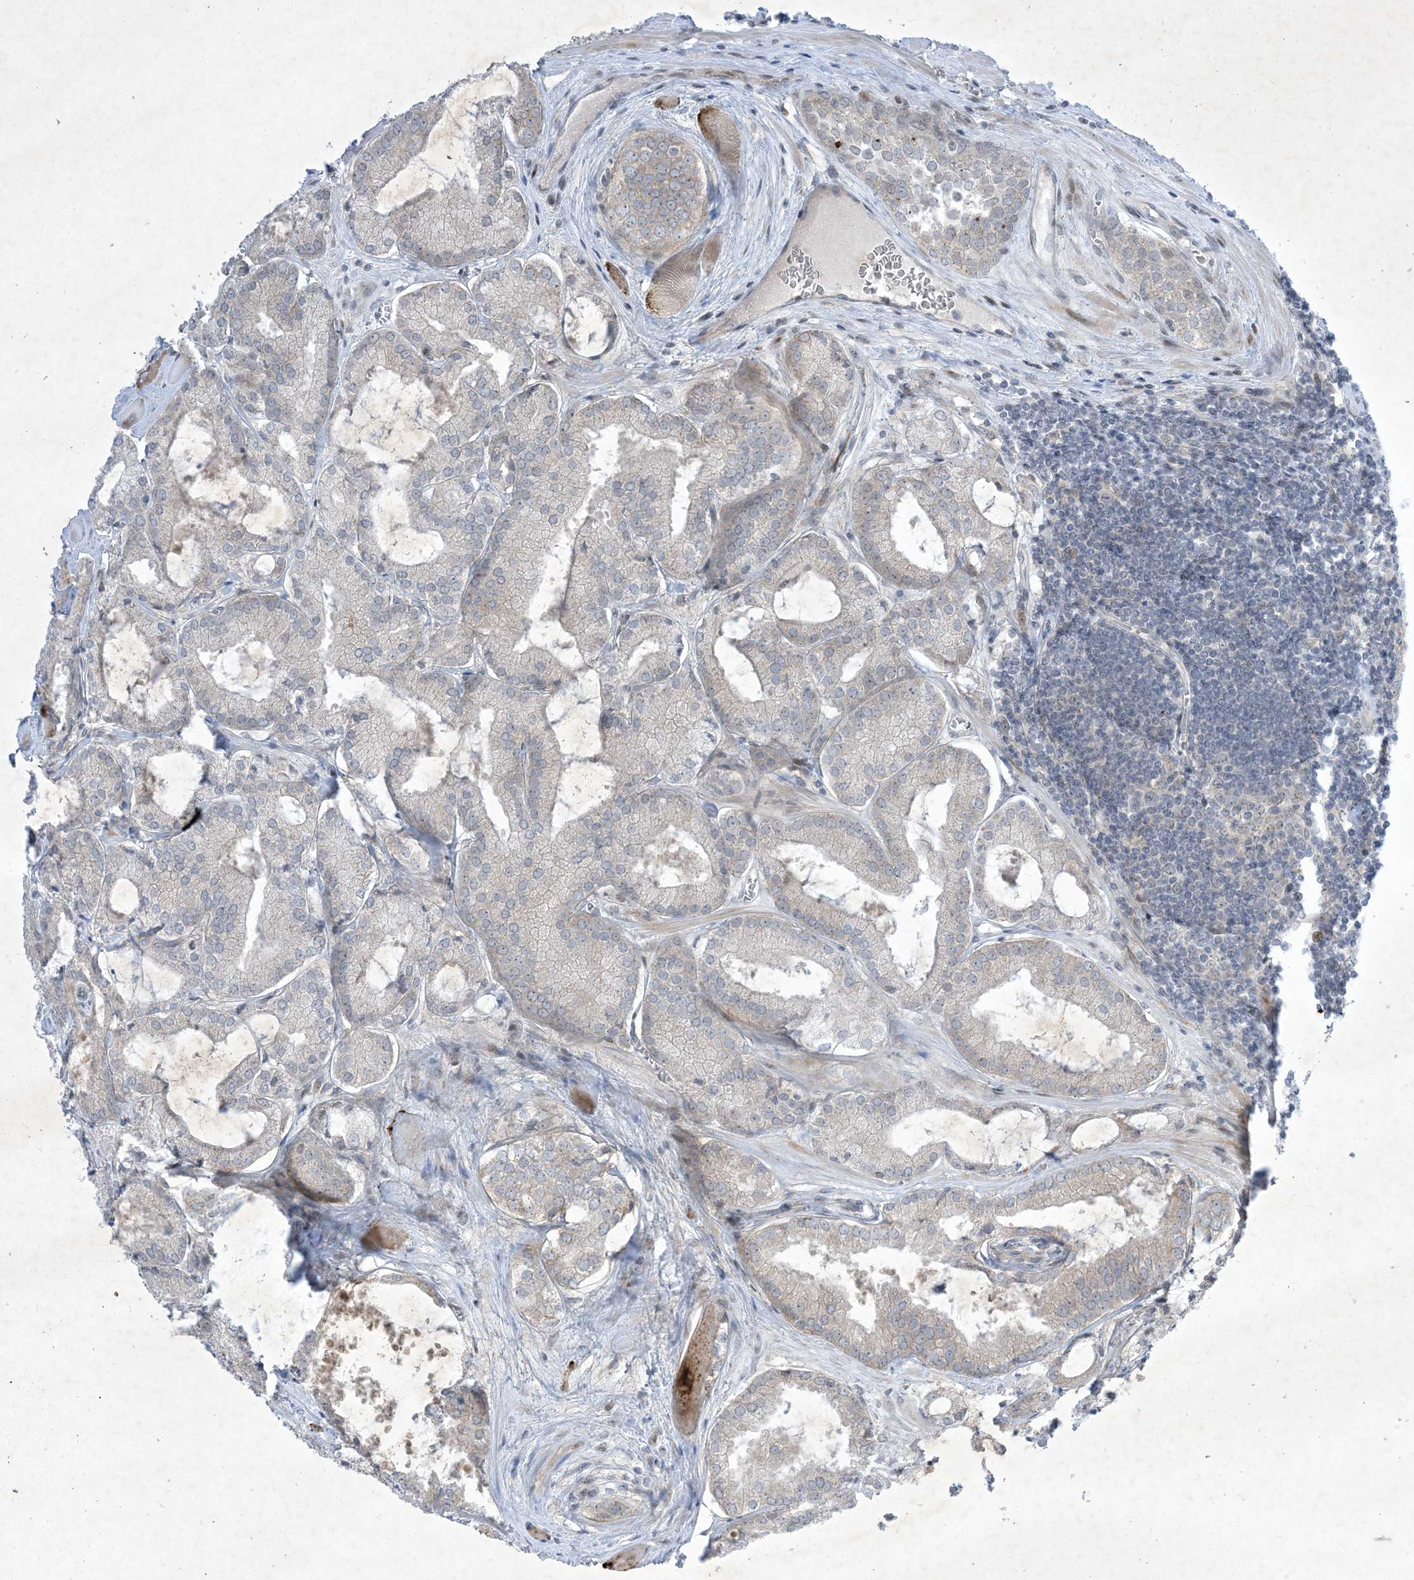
{"staining": {"intensity": "weak", "quantity": "<25%", "location": "cytoplasmic/membranous"}, "tissue": "prostate cancer", "cell_type": "Tumor cells", "image_type": "cancer", "snomed": [{"axis": "morphology", "description": "Adenocarcinoma, Low grade"}, {"axis": "topography", "description": "Prostate"}], "caption": "A micrograph of human prostate low-grade adenocarcinoma is negative for staining in tumor cells. (DAB IHC visualized using brightfield microscopy, high magnification).", "gene": "SOGA3", "patient": {"sex": "male", "age": 67}}